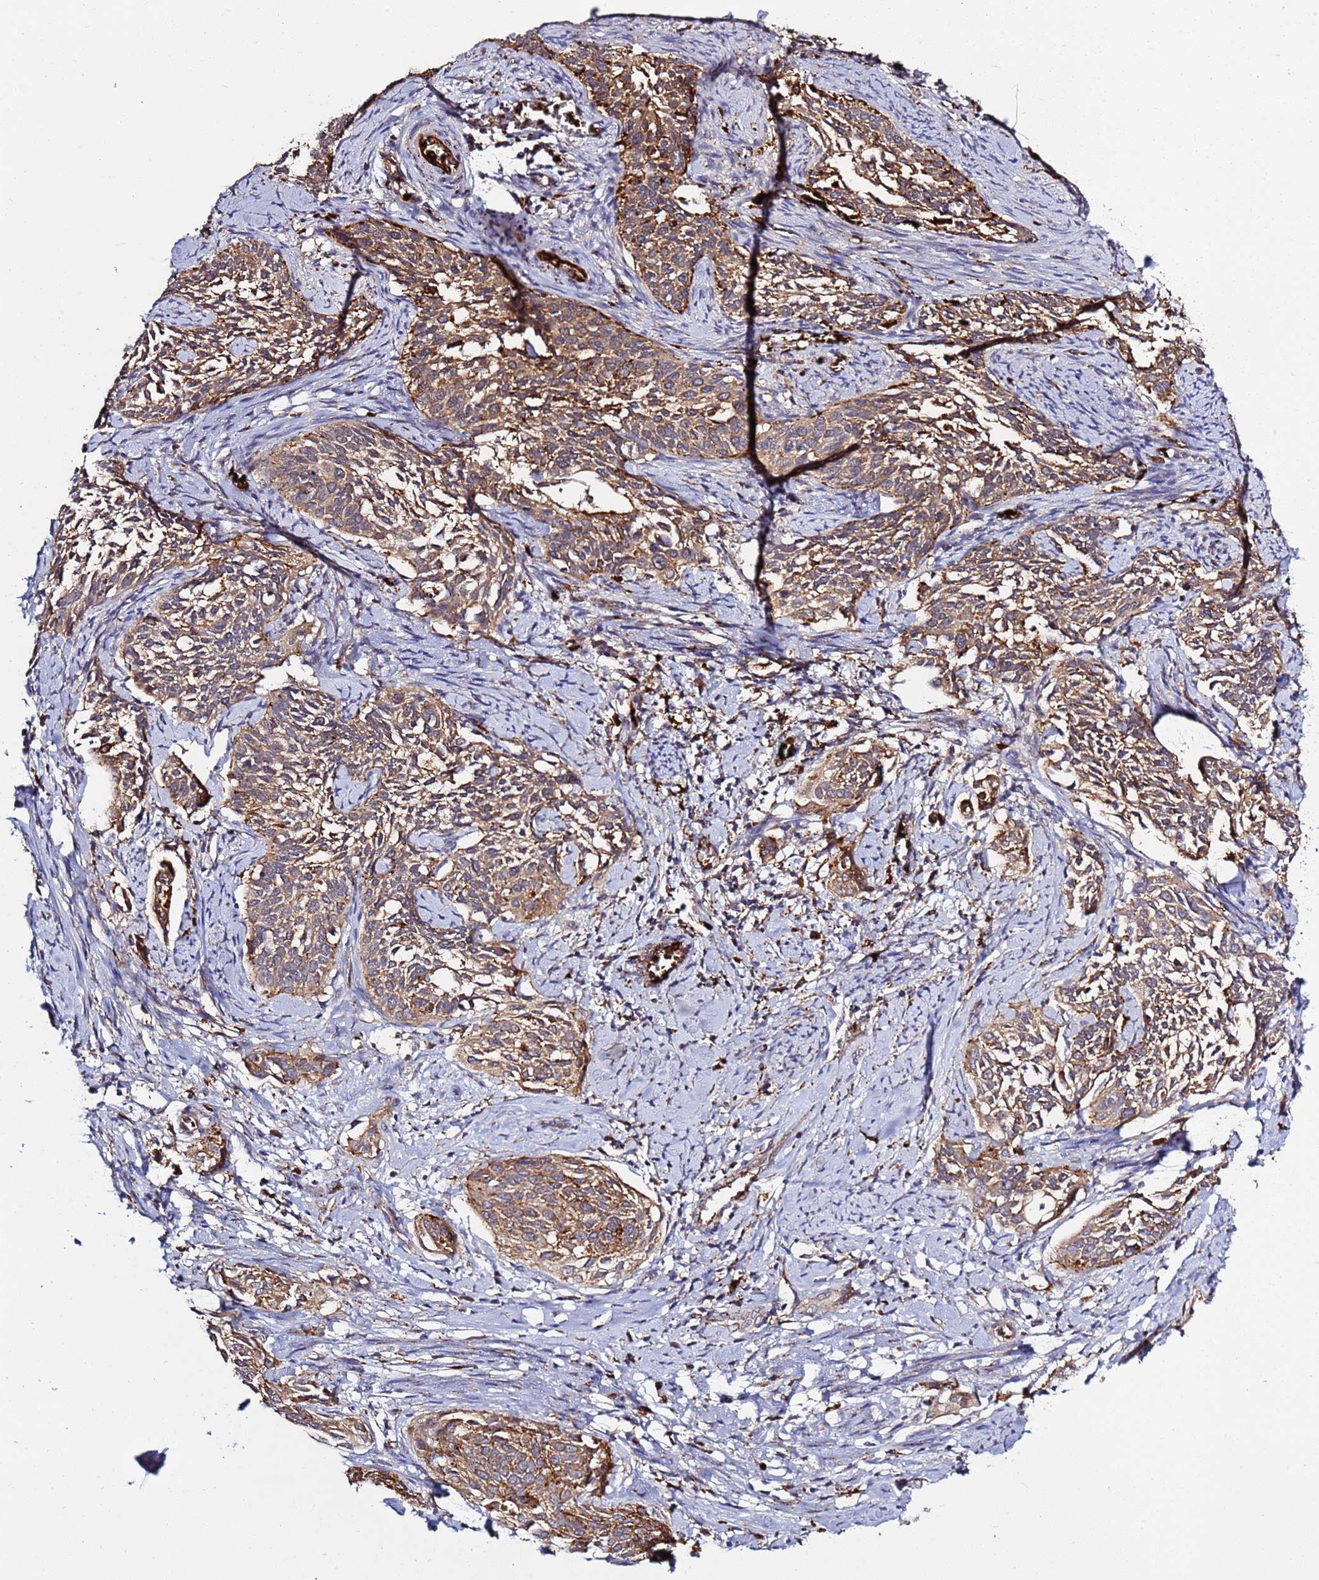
{"staining": {"intensity": "moderate", "quantity": "25%-75%", "location": "cytoplasmic/membranous"}, "tissue": "cervical cancer", "cell_type": "Tumor cells", "image_type": "cancer", "snomed": [{"axis": "morphology", "description": "Squamous cell carcinoma, NOS"}, {"axis": "topography", "description": "Cervix"}], "caption": "Immunohistochemistry (DAB (3,3'-diaminobenzidine)) staining of human cervical cancer (squamous cell carcinoma) exhibits moderate cytoplasmic/membranous protein expression in about 25%-75% of tumor cells.", "gene": "VPS36", "patient": {"sex": "female", "age": 44}}